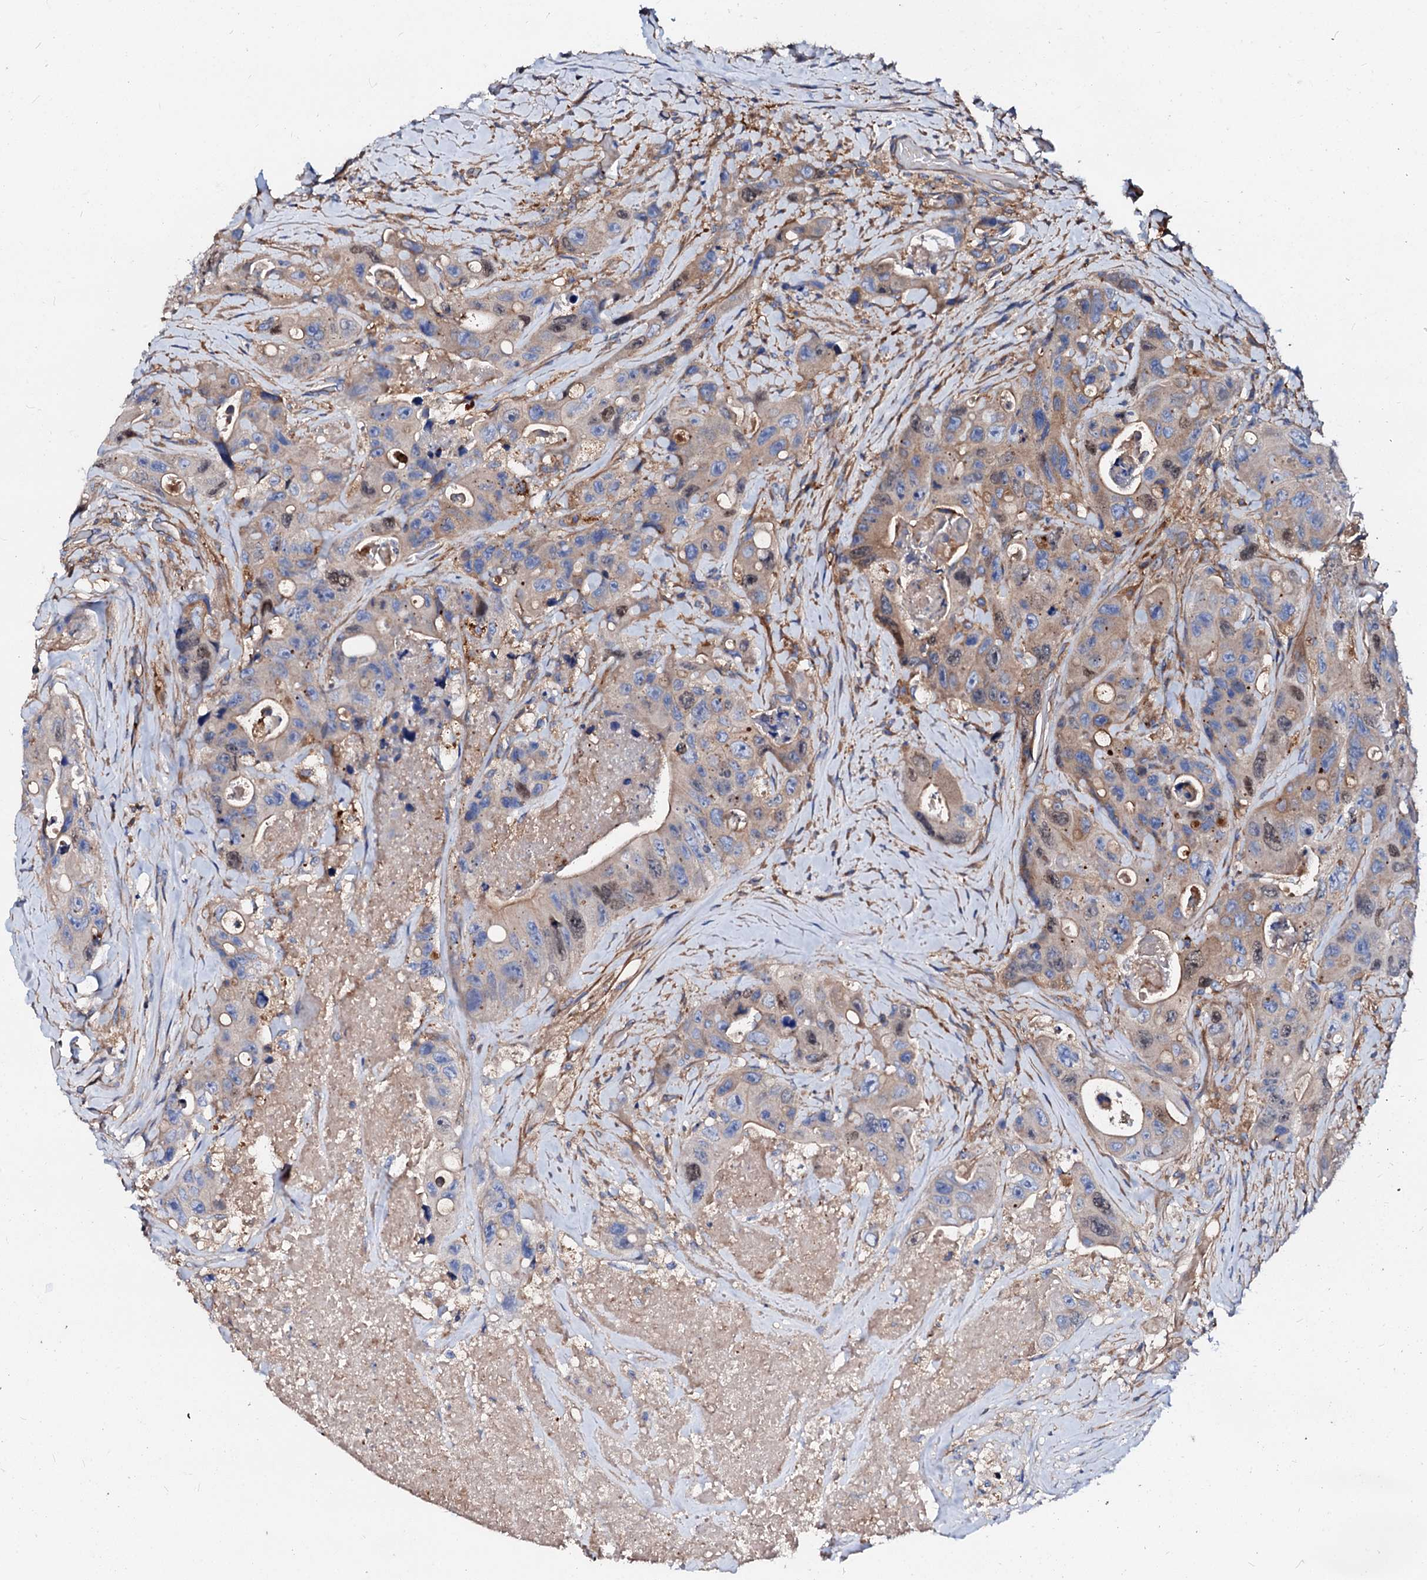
{"staining": {"intensity": "weak", "quantity": "25%-75%", "location": "cytoplasmic/membranous"}, "tissue": "colorectal cancer", "cell_type": "Tumor cells", "image_type": "cancer", "snomed": [{"axis": "morphology", "description": "Adenocarcinoma, NOS"}, {"axis": "topography", "description": "Colon"}], "caption": "Colorectal cancer (adenocarcinoma) stained for a protein demonstrates weak cytoplasmic/membranous positivity in tumor cells.", "gene": "CSKMT", "patient": {"sex": "female", "age": 46}}